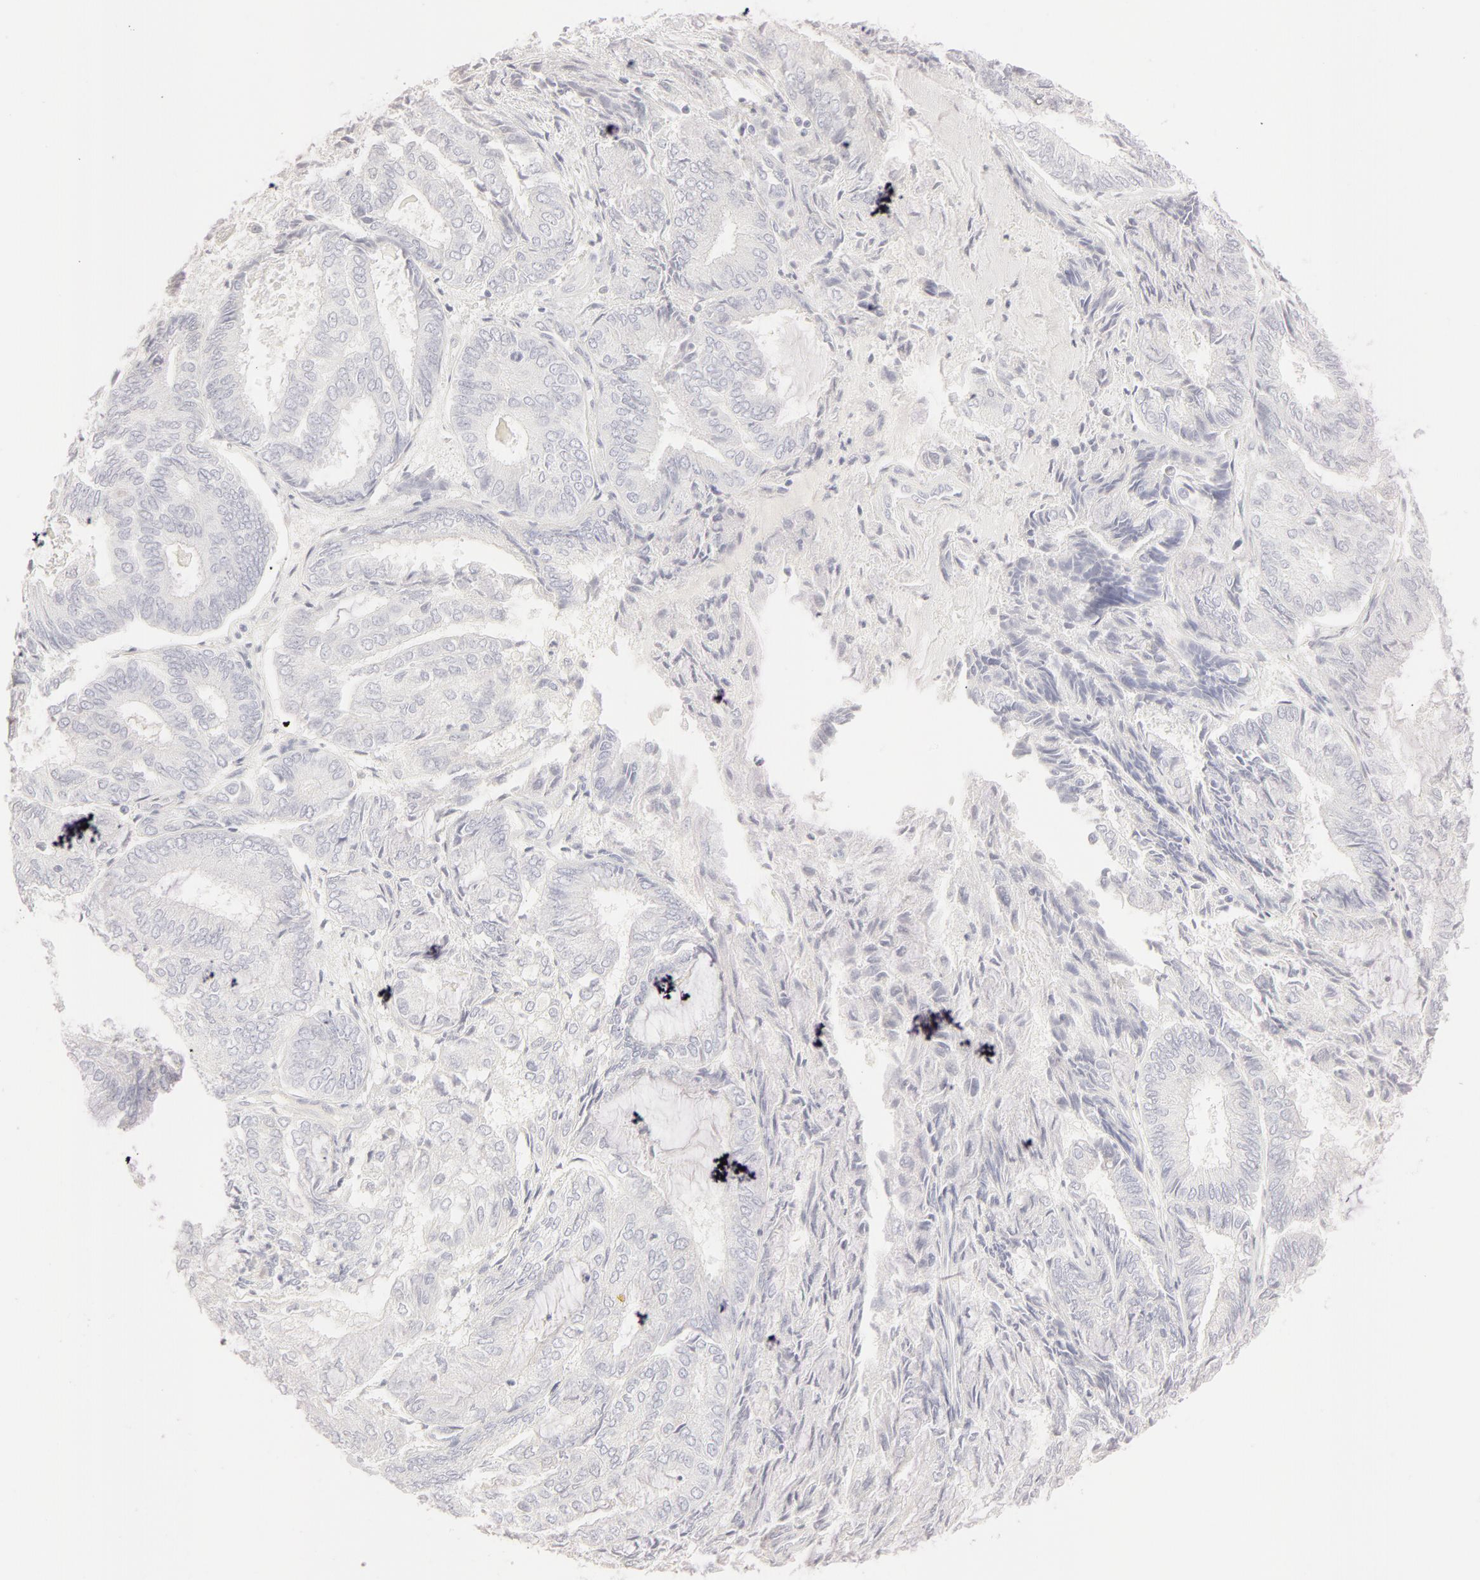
{"staining": {"intensity": "negative", "quantity": "none", "location": "none"}, "tissue": "endometrial cancer", "cell_type": "Tumor cells", "image_type": "cancer", "snomed": [{"axis": "morphology", "description": "Adenocarcinoma, NOS"}, {"axis": "topography", "description": "Endometrium"}], "caption": "There is no significant positivity in tumor cells of endometrial cancer (adenocarcinoma).", "gene": "LGALS7B", "patient": {"sex": "female", "age": 59}}